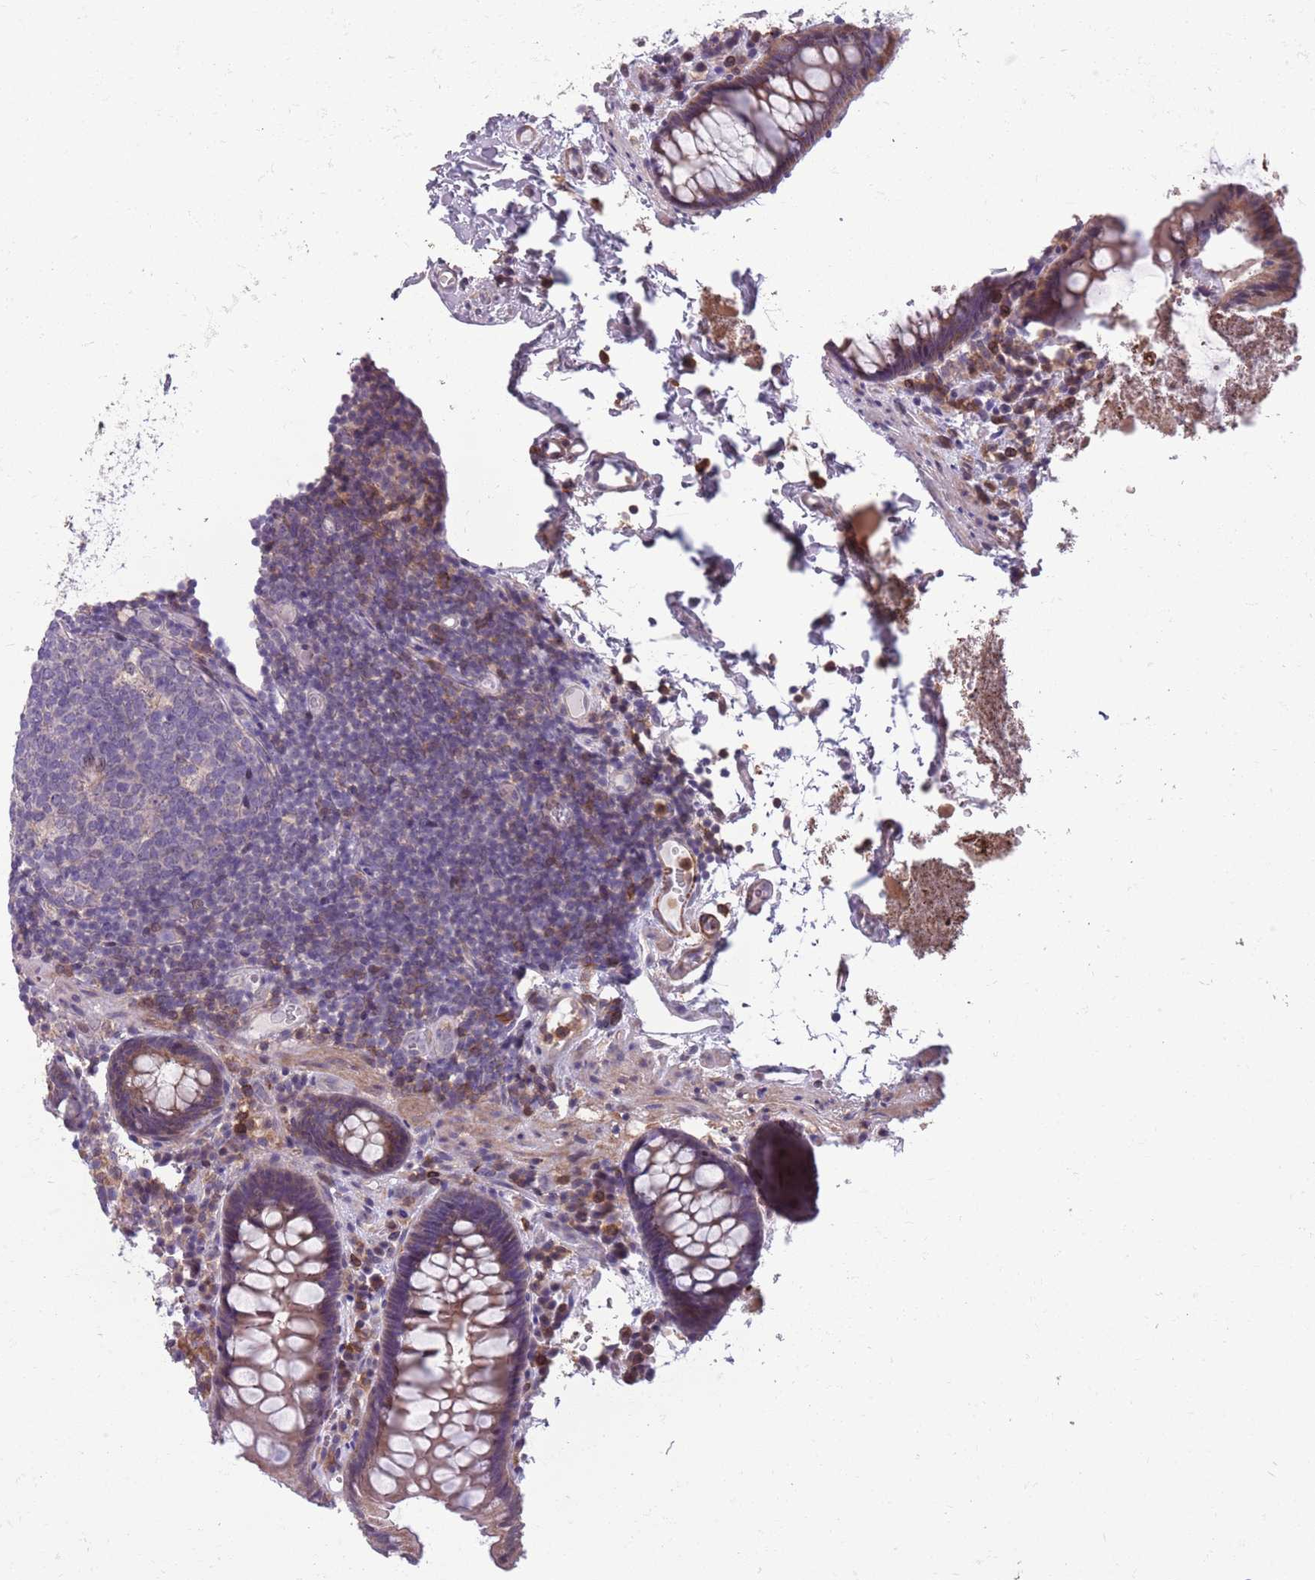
{"staining": {"intensity": "moderate", "quantity": "25%-75%", "location": "cytoplasmic/membranous"}, "tissue": "colon", "cell_type": "Endothelial cells", "image_type": "normal", "snomed": [{"axis": "morphology", "description": "Normal tissue, NOS"}, {"axis": "topography", "description": "Colon"}], "caption": "Colon stained with a brown dye displays moderate cytoplasmic/membranous positive staining in approximately 25%-75% of endothelial cells.", "gene": "JAML", "patient": {"sex": "male", "age": 84}}